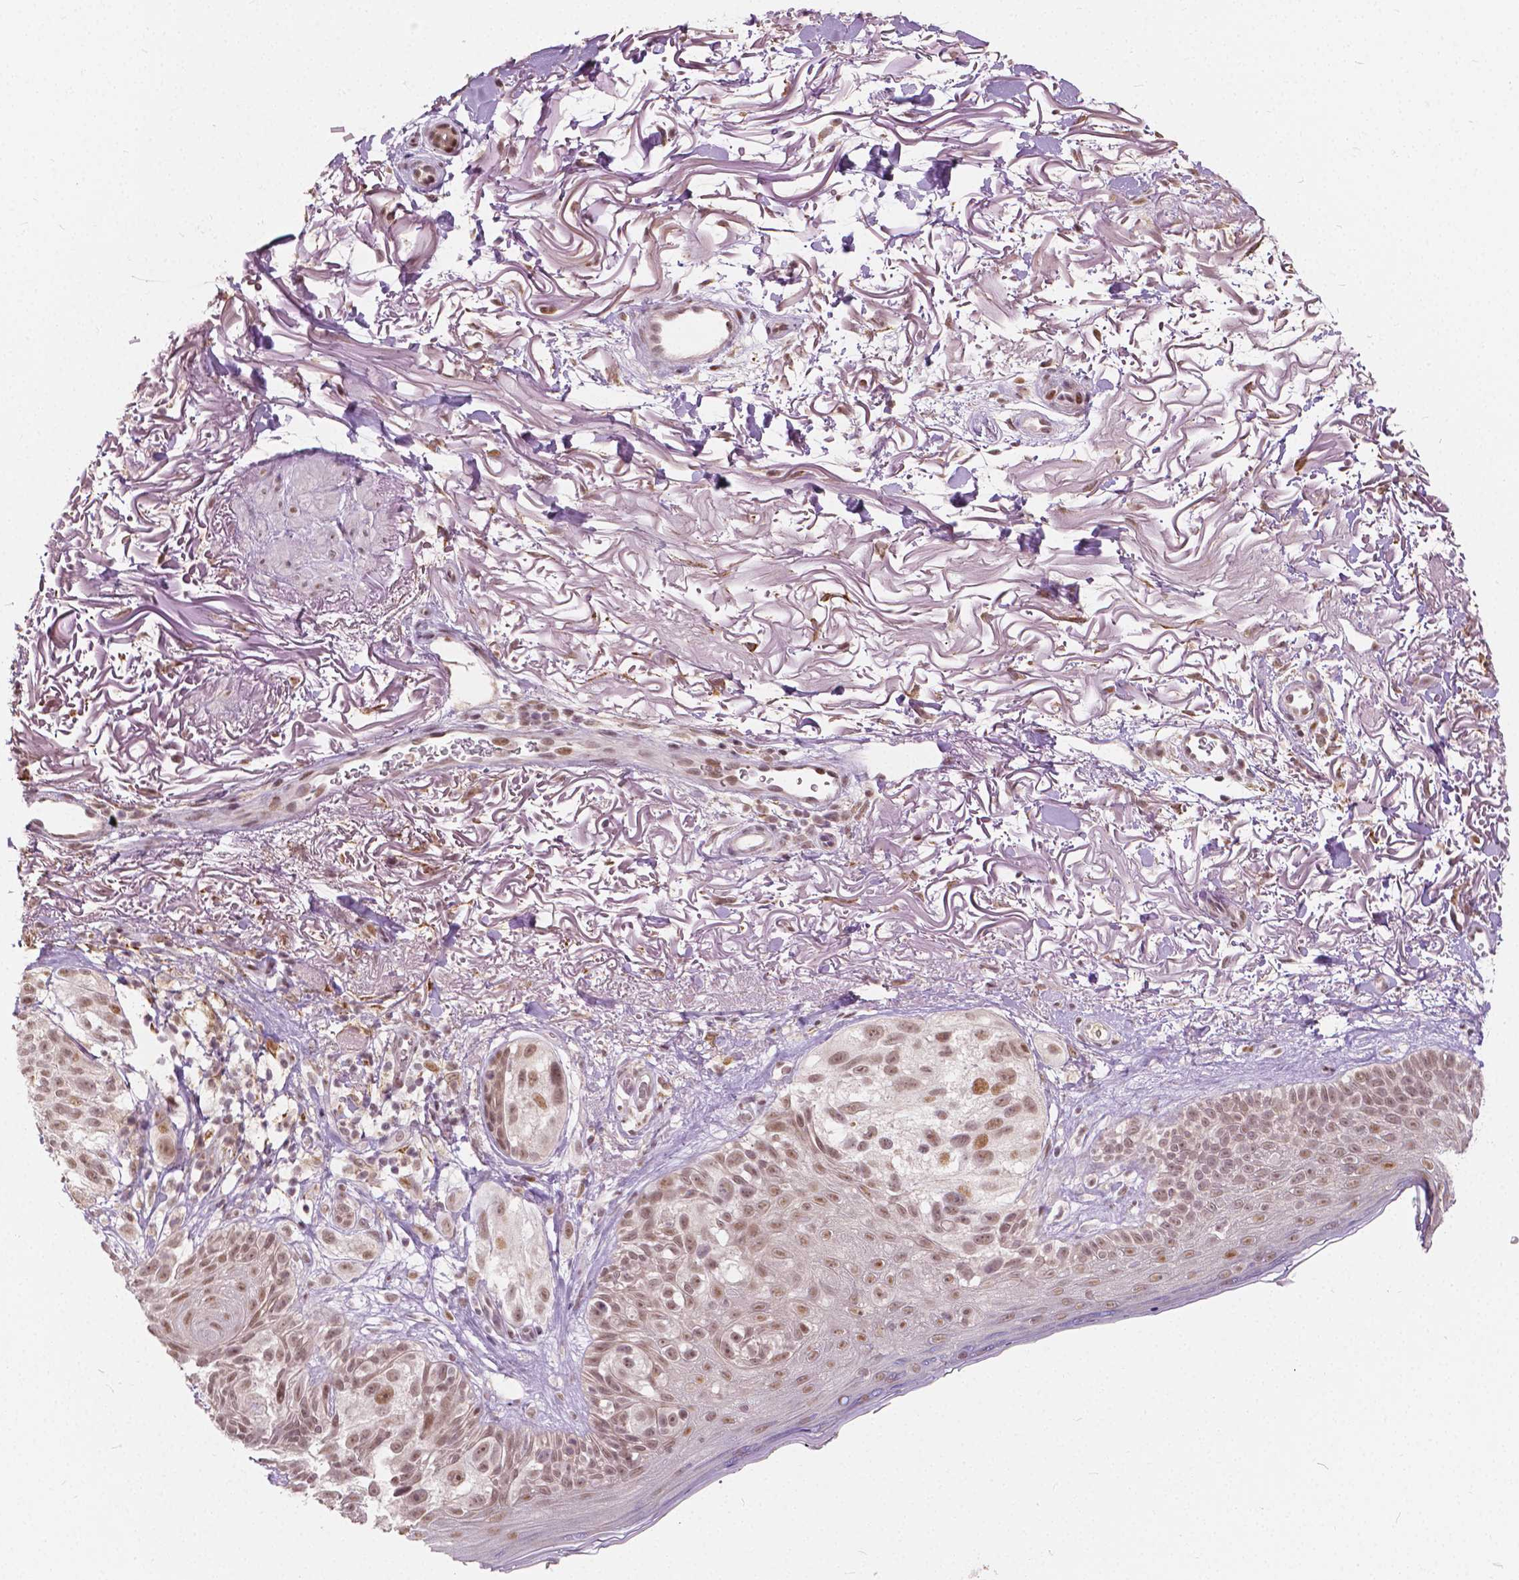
{"staining": {"intensity": "moderate", "quantity": ">75%", "location": "nuclear"}, "tissue": "melanoma", "cell_type": "Tumor cells", "image_type": "cancer", "snomed": [{"axis": "morphology", "description": "Malignant melanoma, NOS"}, {"axis": "topography", "description": "Skin"}], "caption": "A brown stain labels moderate nuclear positivity of a protein in malignant melanoma tumor cells.", "gene": "DLX6", "patient": {"sex": "female", "age": 86}}